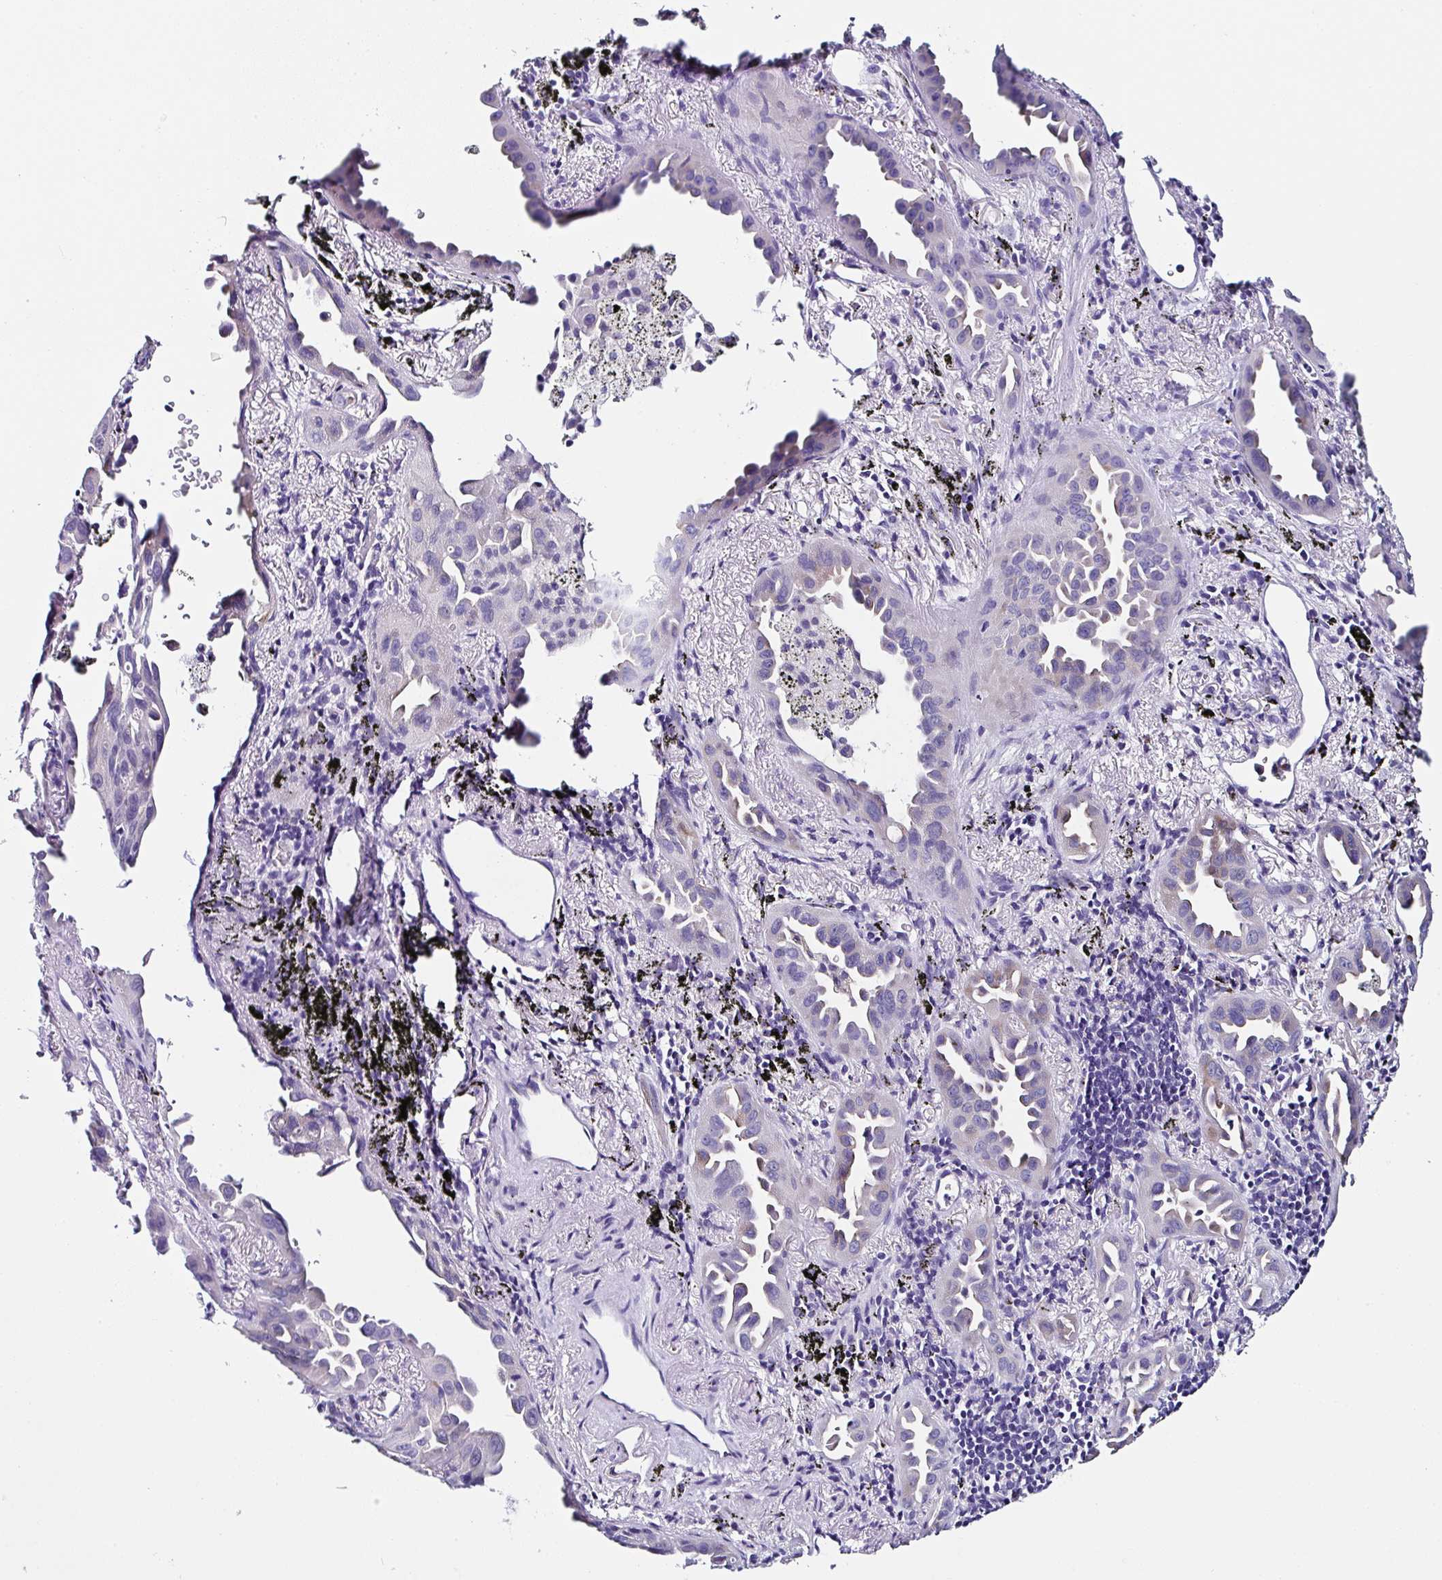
{"staining": {"intensity": "weak", "quantity": "<25%", "location": "cytoplasmic/membranous"}, "tissue": "lung cancer", "cell_type": "Tumor cells", "image_type": "cancer", "snomed": [{"axis": "morphology", "description": "Adenocarcinoma, NOS"}, {"axis": "topography", "description": "Lung"}], "caption": "This is a image of IHC staining of lung adenocarcinoma, which shows no positivity in tumor cells.", "gene": "TMPRSS11E", "patient": {"sex": "male", "age": 68}}